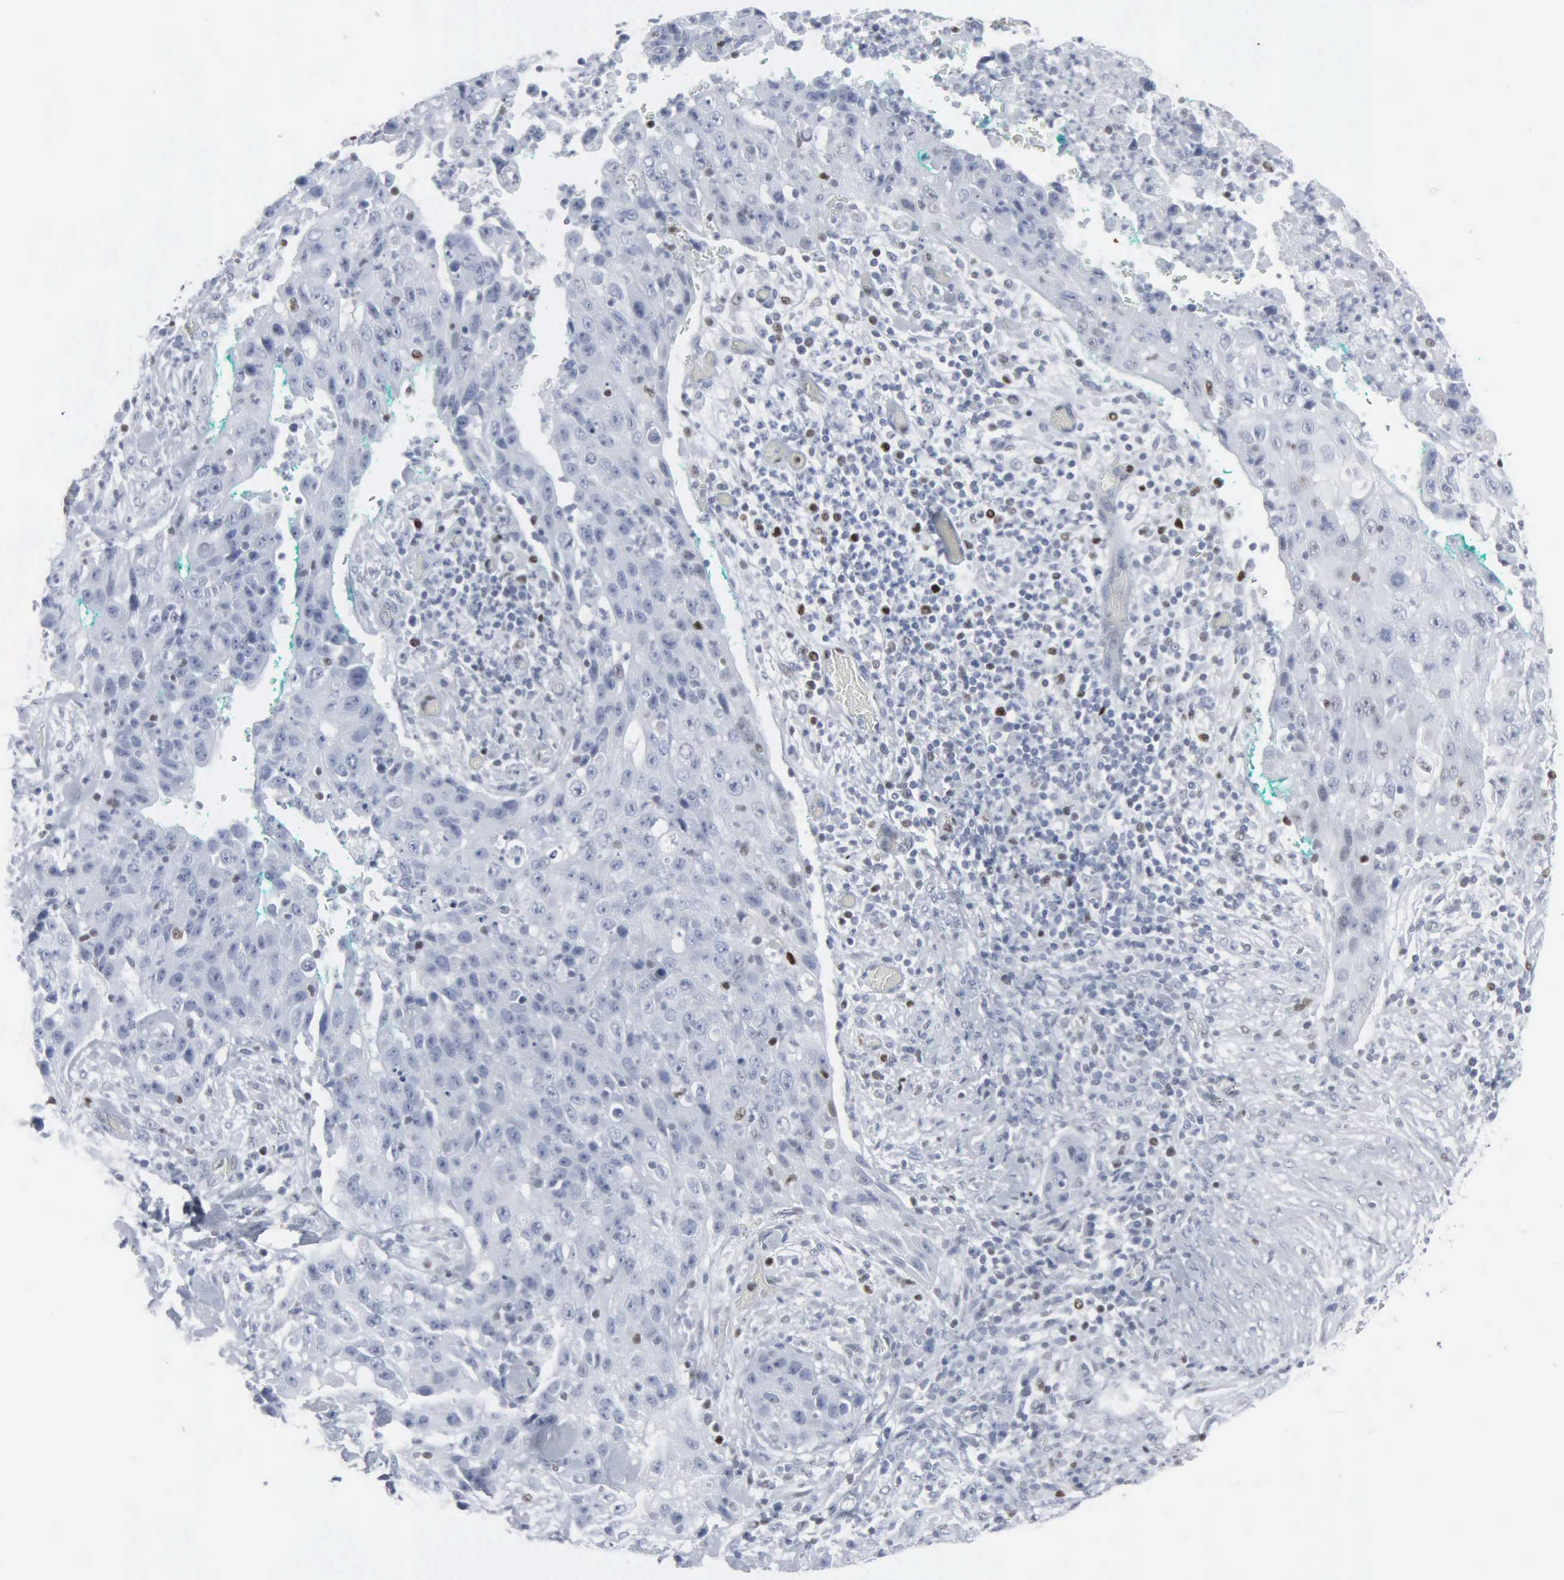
{"staining": {"intensity": "negative", "quantity": "none", "location": "none"}, "tissue": "lung cancer", "cell_type": "Tumor cells", "image_type": "cancer", "snomed": [{"axis": "morphology", "description": "Squamous cell carcinoma, NOS"}, {"axis": "topography", "description": "Lung"}], "caption": "DAB (3,3'-diaminobenzidine) immunohistochemical staining of lung cancer (squamous cell carcinoma) shows no significant expression in tumor cells. (Stains: DAB (3,3'-diaminobenzidine) immunohistochemistry (IHC) with hematoxylin counter stain, Microscopy: brightfield microscopy at high magnification).", "gene": "CCND3", "patient": {"sex": "male", "age": 64}}